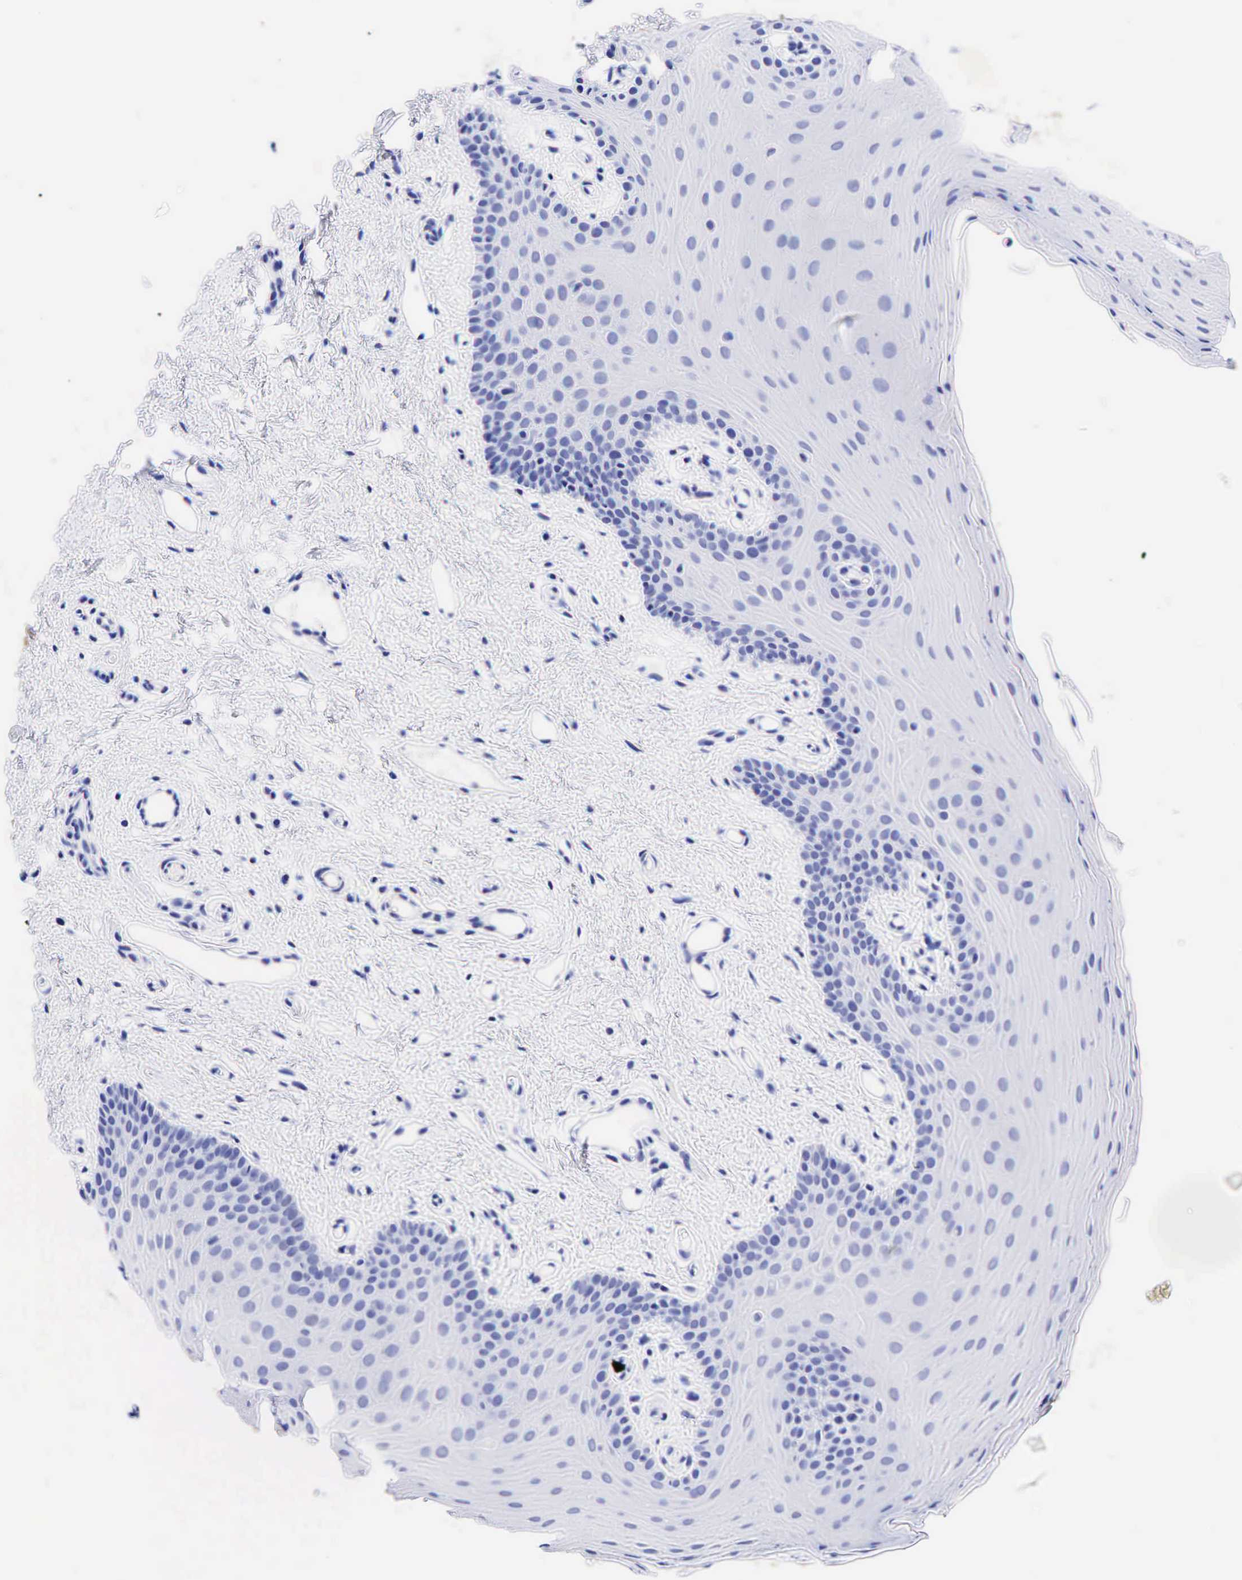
{"staining": {"intensity": "negative", "quantity": "none", "location": "none"}, "tissue": "oral mucosa", "cell_type": "Squamous epithelial cells", "image_type": "normal", "snomed": [{"axis": "morphology", "description": "Normal tissue, NOS"}, {"axis": "topography", "description": "Oral tissue"}], "caption": "Squamous epithelial cells are negative for protein expression in unremarkable human oral mucosa. (Immunohistochemistry (ihc), brightfield microscopy, high magnification).", "gene": "KRT18", "patient": {"sex": "male", "age": 14}}